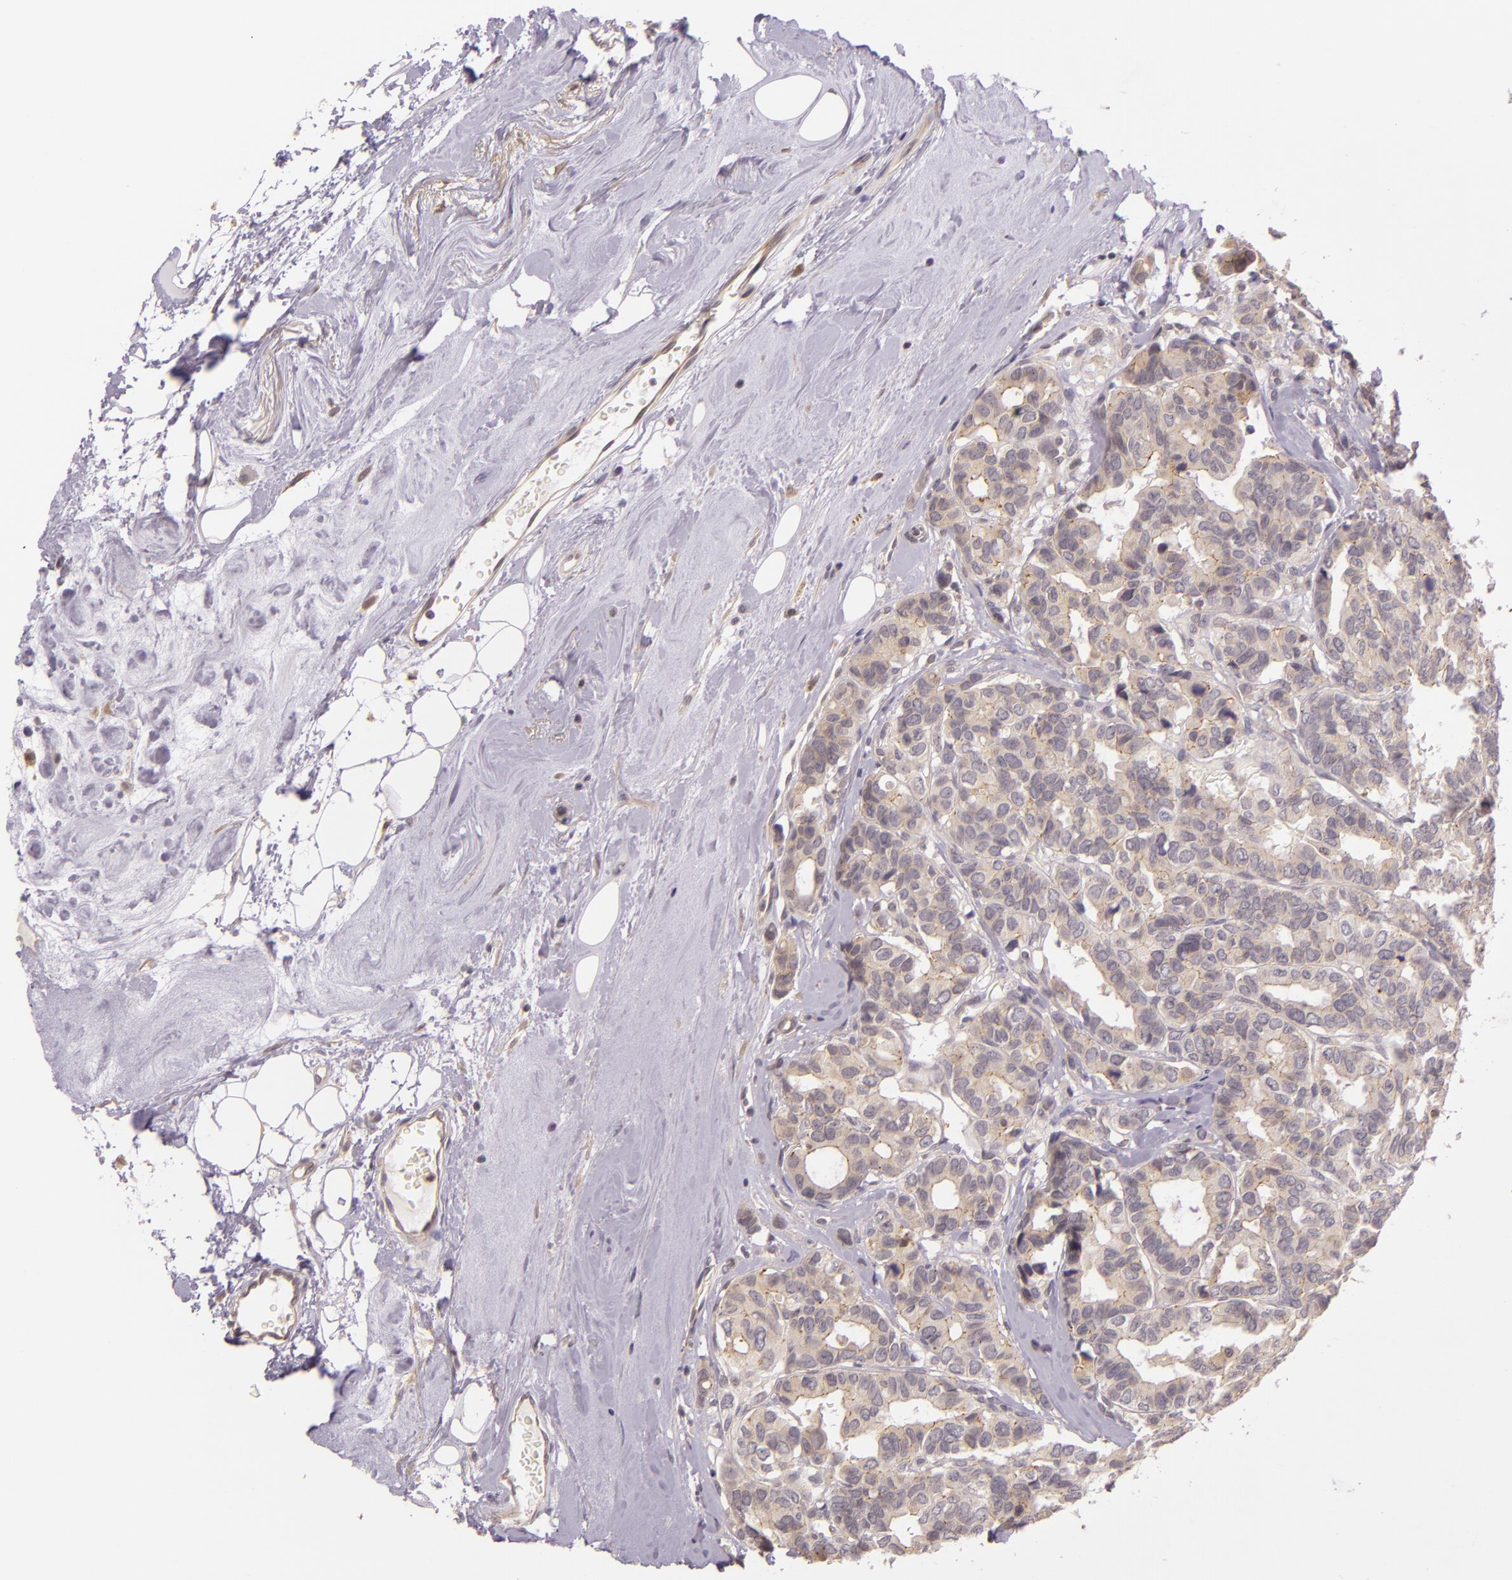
{"staining": {"intensity": "weak", "quantity": ">75%", "location": "cytoplasmic/membranous"}, "tissue": "breast cancer", "cell_type": "Tumor cells", "image_type": "cancer", "snomed": [{"axis": "morphology", "description": "Duct carcinoma"}, {"axis": "topography", "description": "Breast"}], "caption": "High-magnification brightfield microscopy of breast intraductal carcinoma stained with DAB (brown) and counterstained with hematoxylin (blue). tumor cells exhibit weak cytoplasmic/membranous staining is seen in about>75% of cells.", "gene": "ARMH4", "patient": {"sex": "female", "age": 69}}